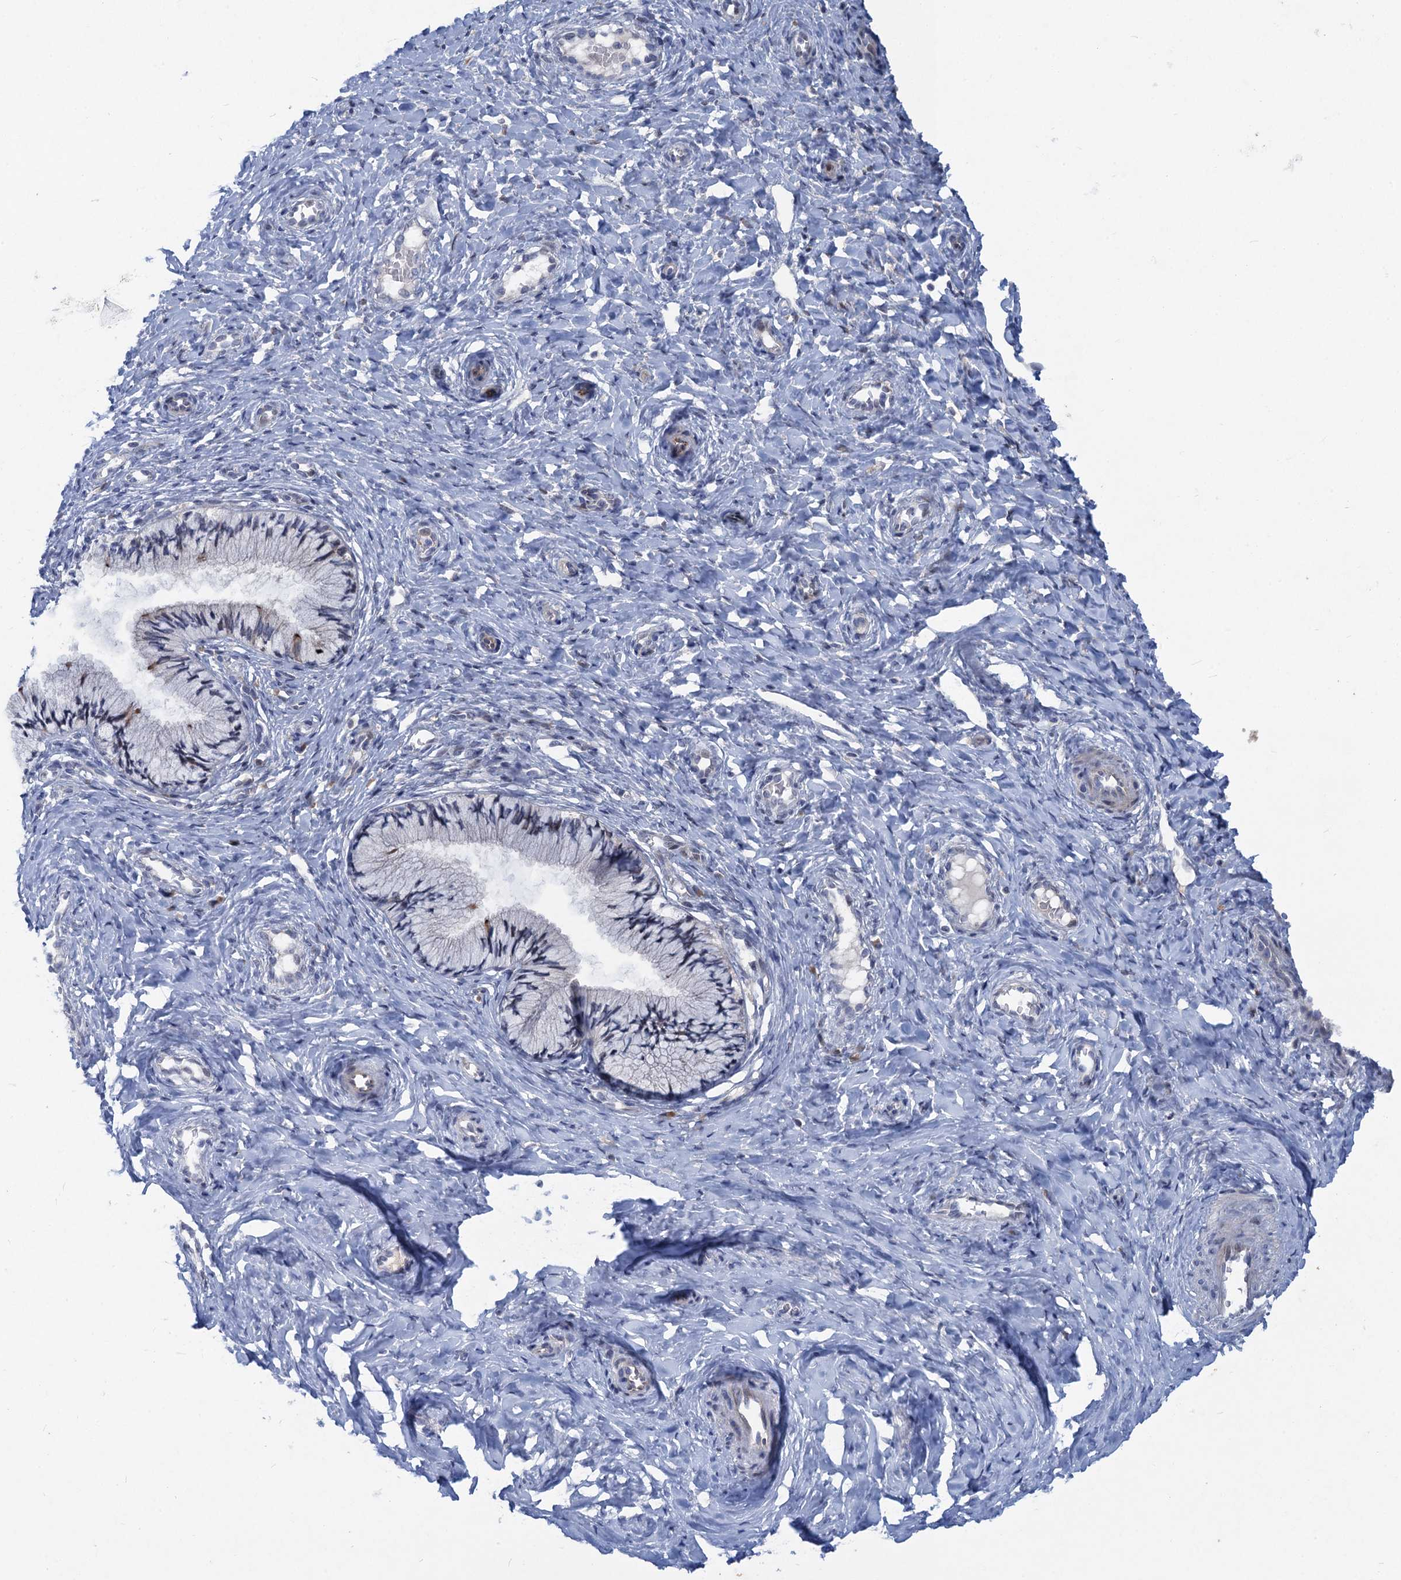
{"staining": {"intensity": "weak", "quantity": "<25%", "location": "cytoplasmic/membranous"}, "tissue": "cervix", "cell_type": "Glandular cells", "image_type": "normal", "snomed": [{"axis": "morphology", "description": "Normal tissue, NOS"}, {"axis": "topography", "description": "Cervix"}], "caption": "IHC of normal cervix displays no positivity in glandular cells.", "gene": "QPCTL", "patient": {"sex": "female", "age": 27}}